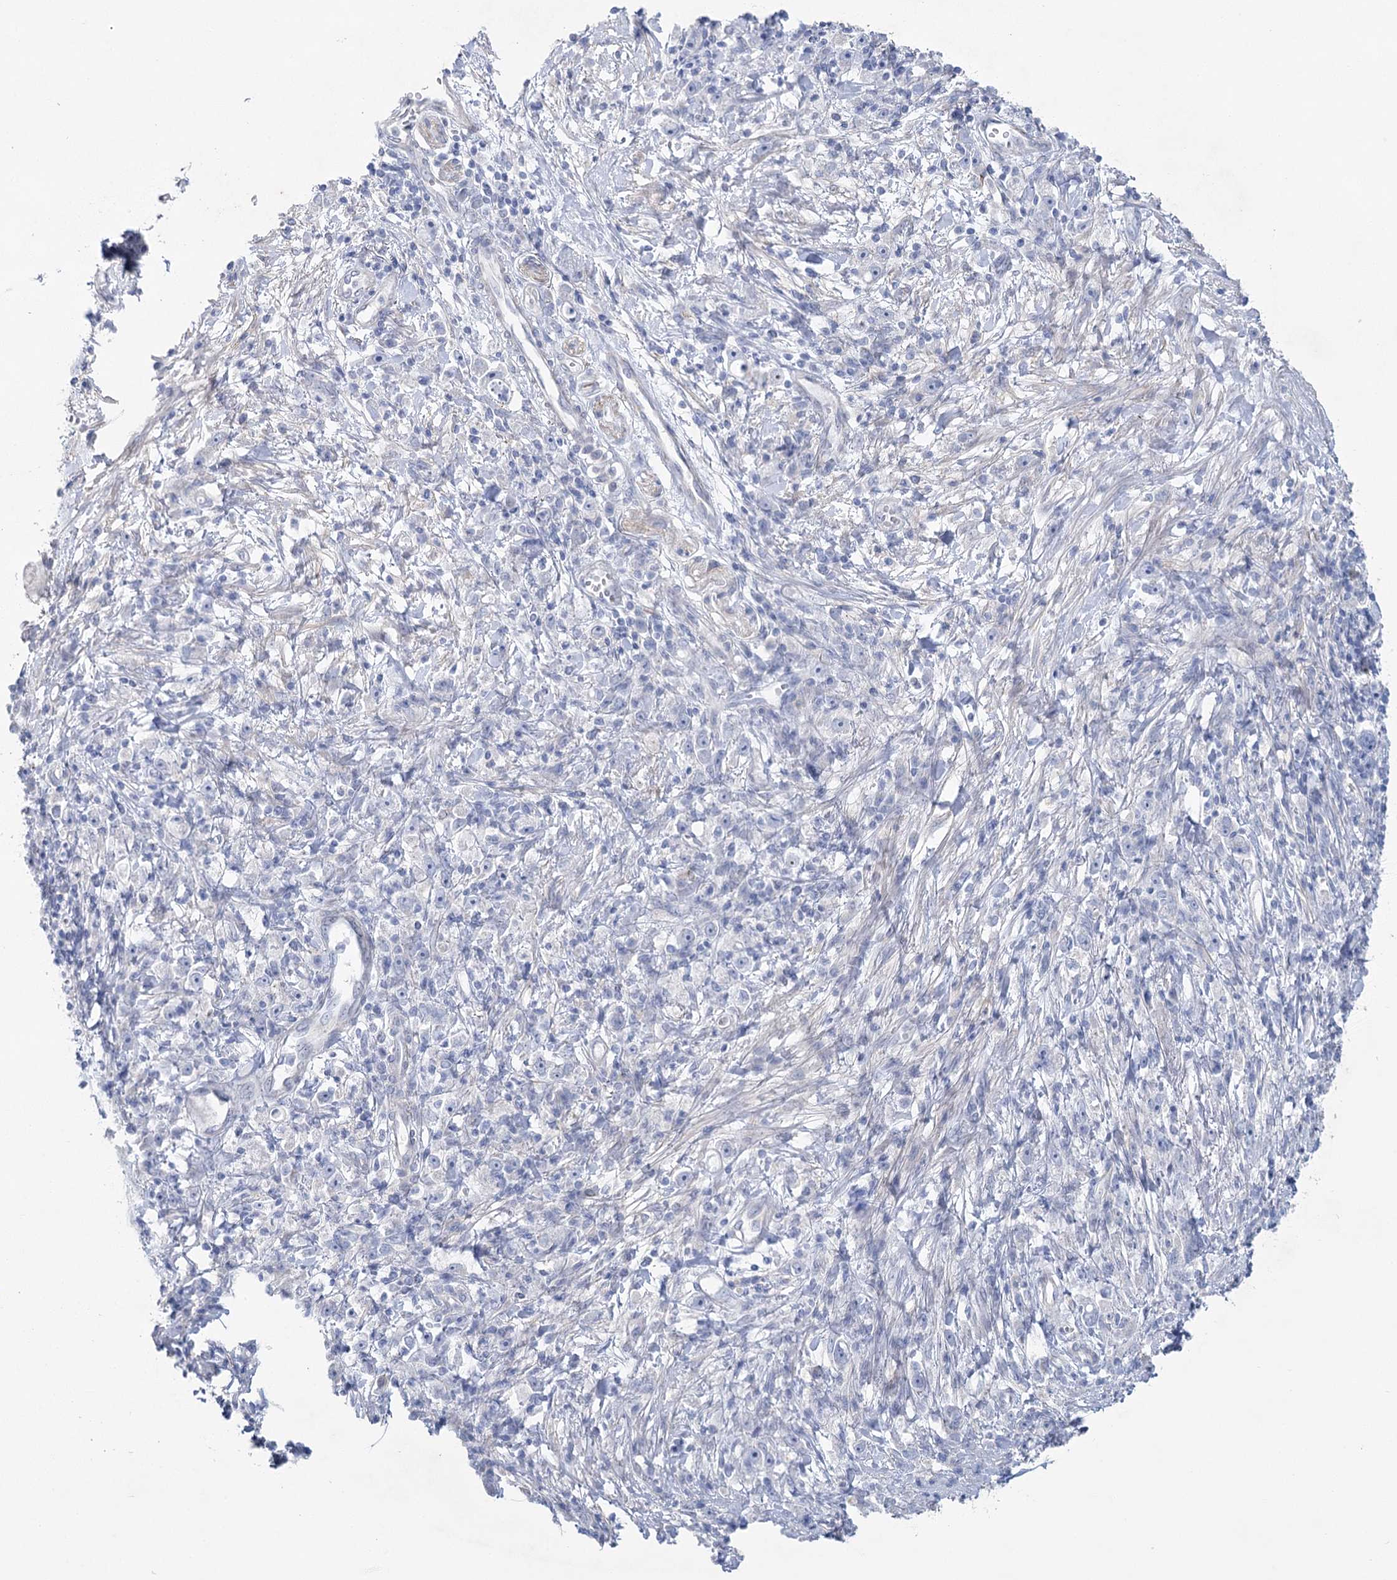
{"staining": {"intensity": "negative", "quantity": "none", "location": "none"}, "tissue": "stomach cancer", "cell_type": "Tumor cells", "image_type": "cancer", "snomed": [{"axis": "morphology", "description": "Adenocarcinoma, NOS"}, {"axis": "topography", "description": "Stomach"}], "caption": "Human stomach adenocarcinoma stained for a protein using IHC demonstrates no expression in tumor cells.", "gene": "CCDC88A", "patient": {"sex": "female", "age": 59}}